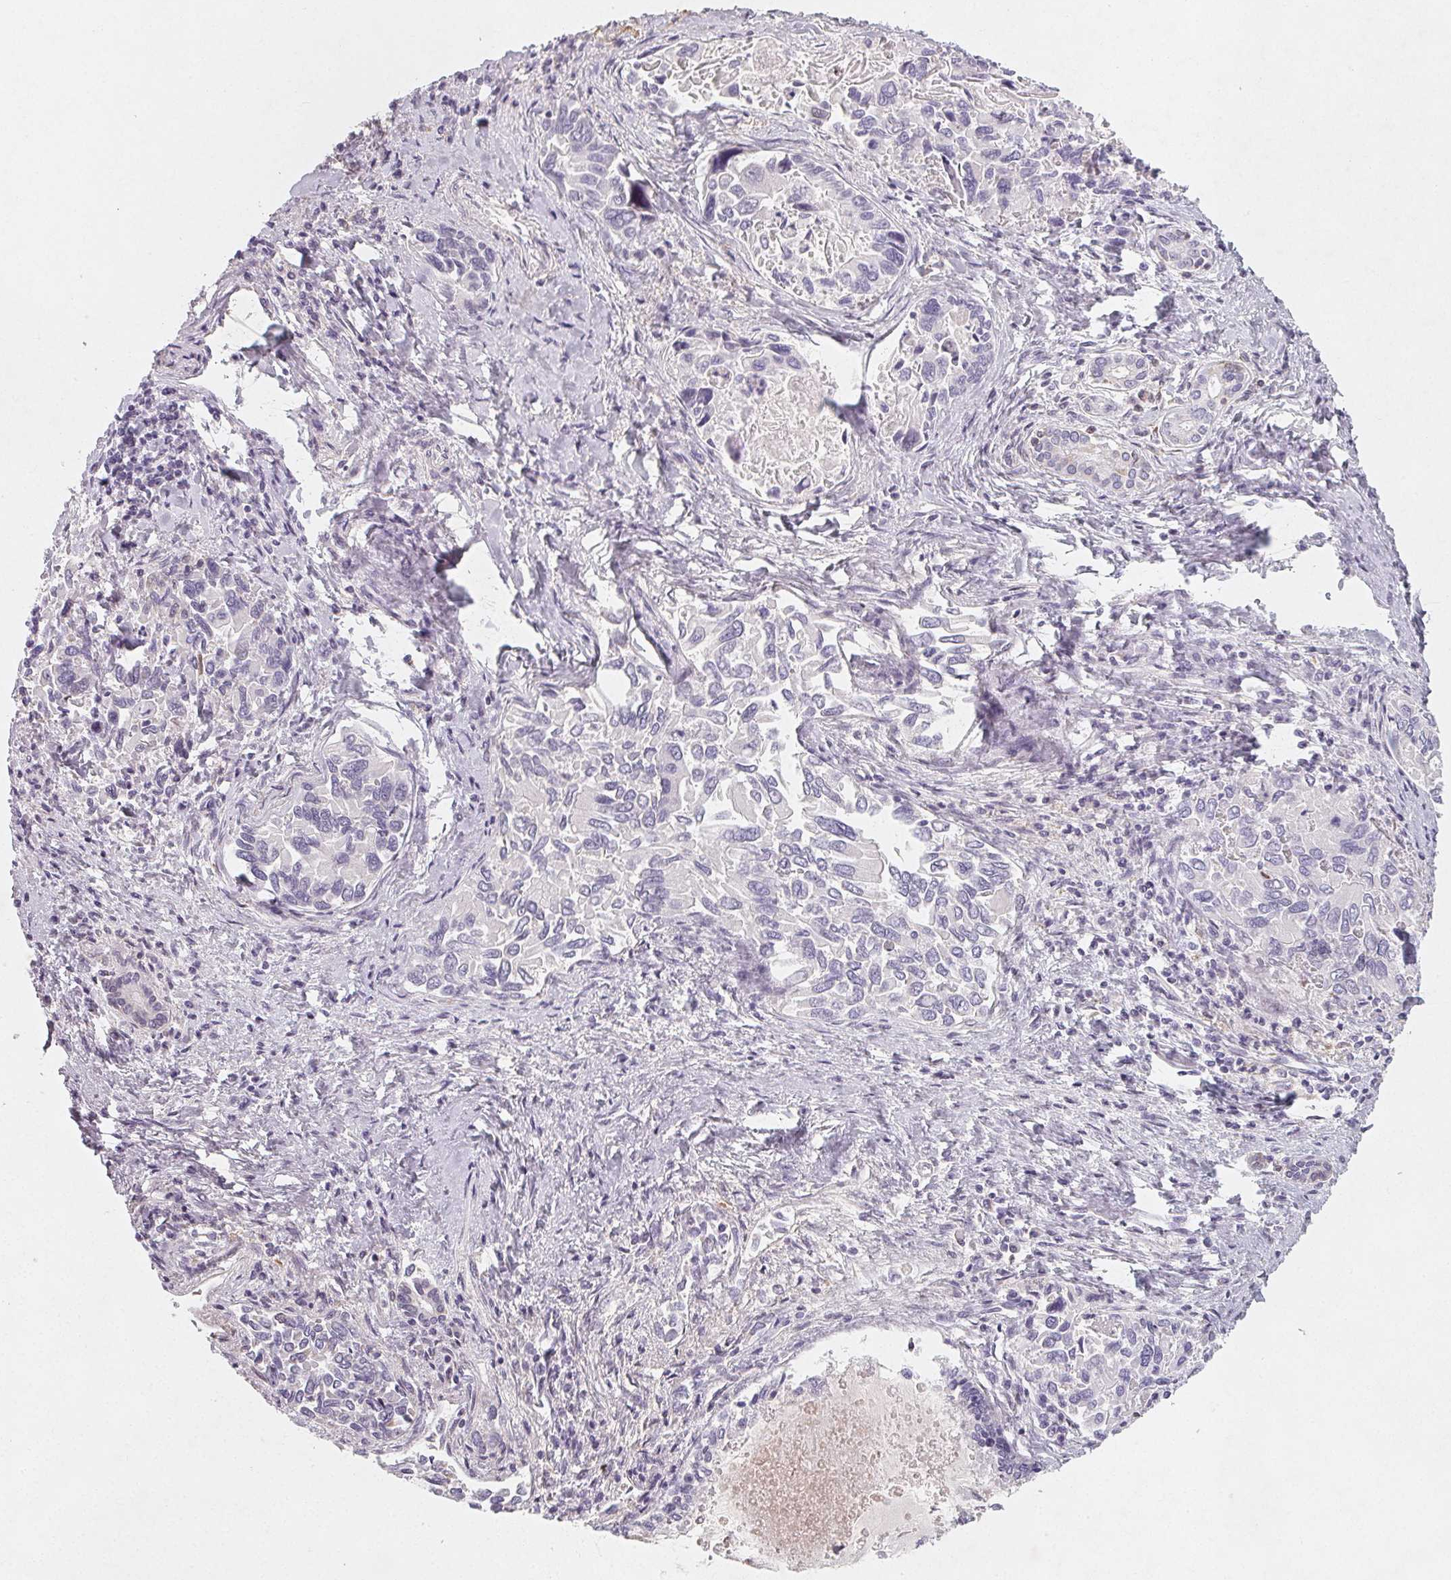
{"staining": {"intensity": "negative", "quantity": "none", "location": "none"}, "tissue": "liver cancer", "cell_type": "Tumor cells", "image_type": "cancer", "snomed": [{"axis": "morphology", "description": "Cholangiocarcinoma"}, {"axis": "topography", "description": "Liver"}], "caption": "Protein analysis of liver cancer (cholangiocarcinoma) reveals no significant positivity in tumor cells. (DAB IHC visualized using brightfield microscopy, high magnification).", "gene": "LRRC23", "patient": {"sex": "male", "age": 66}}